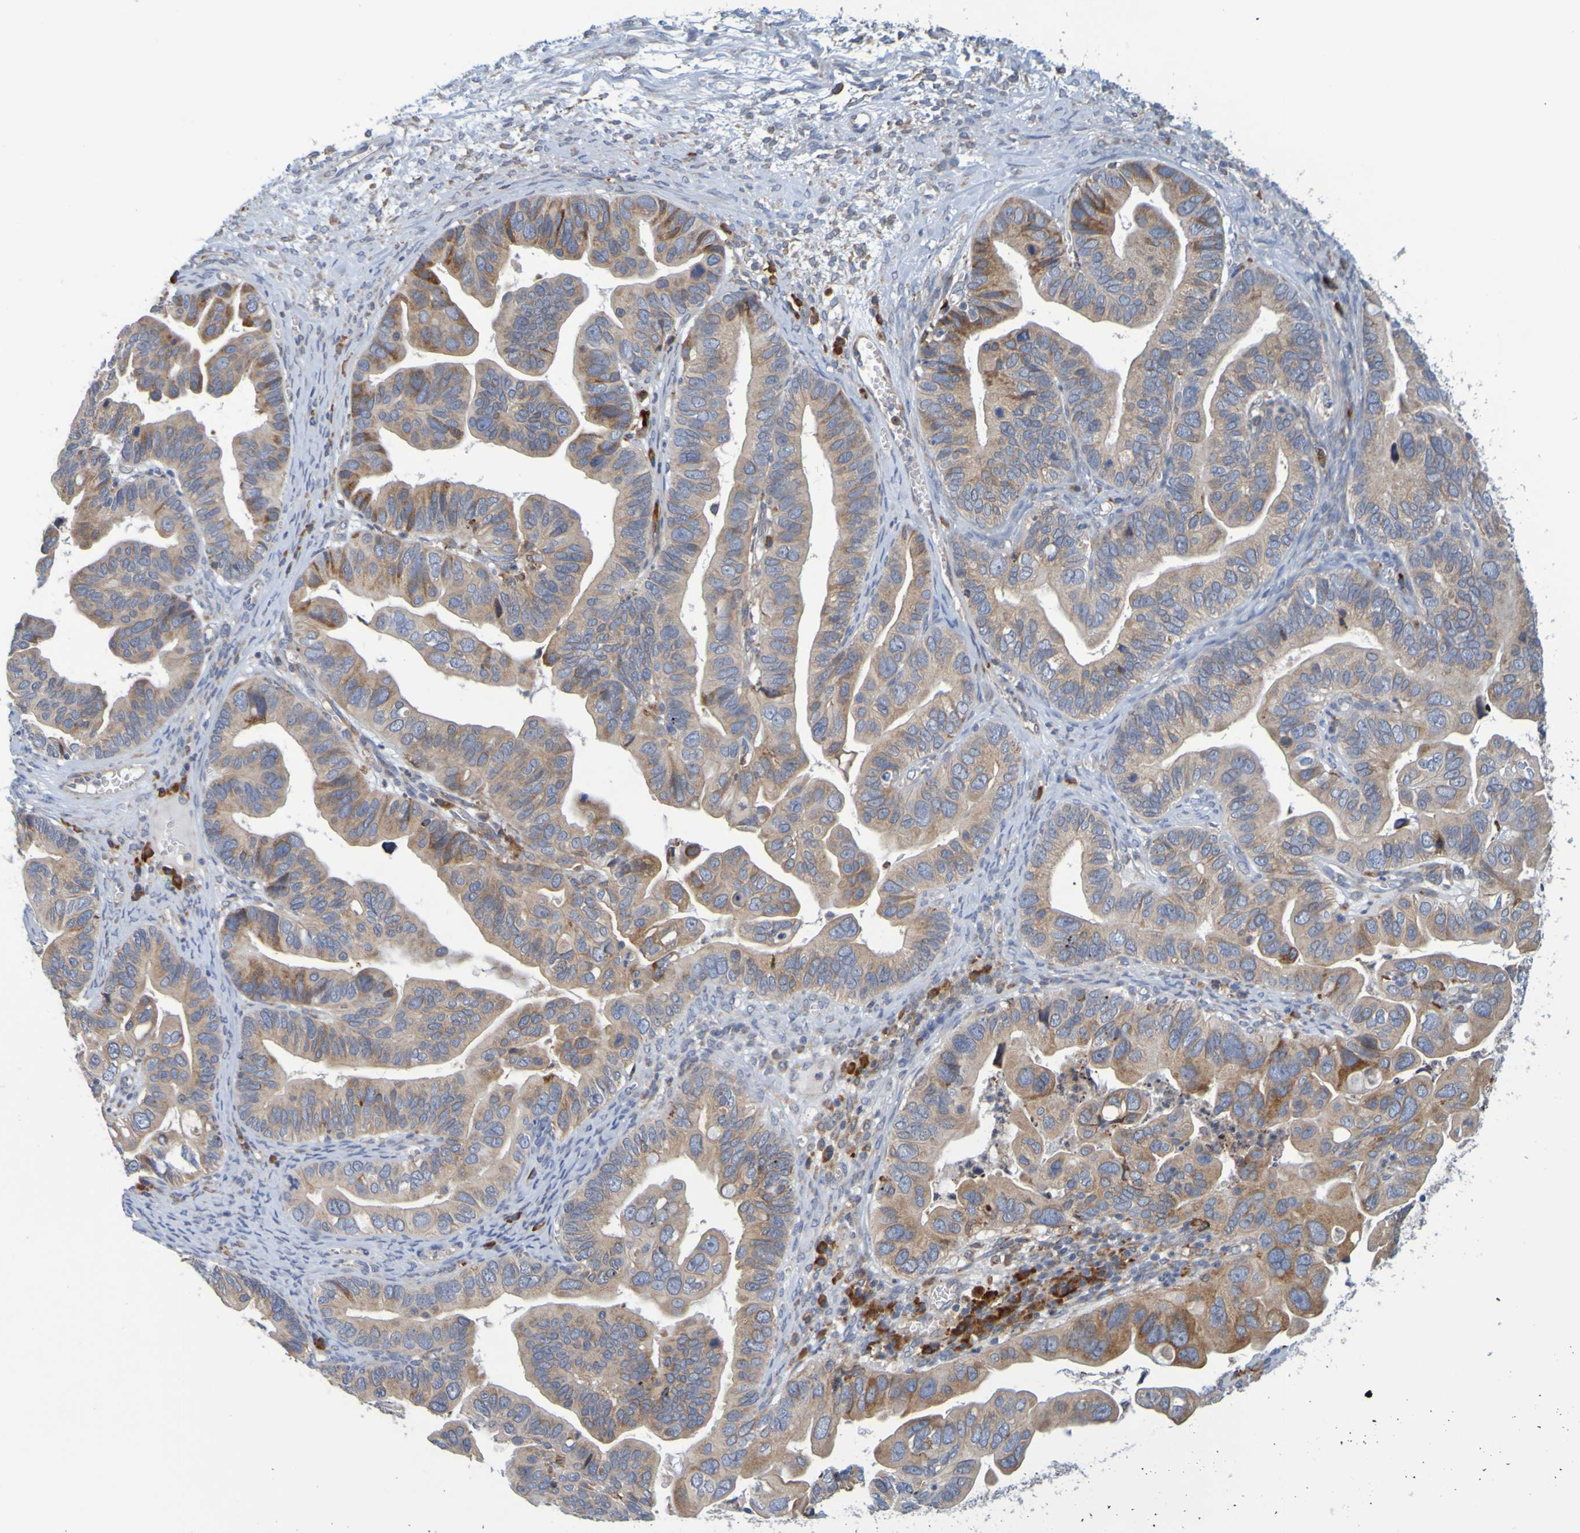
{"staining": {"intensity": "moderate", "quantity": ">75%", "location": "cytoplasmic/membranous"}, "tissue": "ovarian cancer", "cell_type": "Tumor cells", "image_type": "cancer", "snomed": [{"axis": "morphology", "description": "Cystadenocarcinoma, serous, NOS"}, {"axis": "topography", "description": "Ovary"}], "caption": "Tumor cells demonstrate moderate cytoplasmic/membranous positivity in about >75% of cells in ovarian cancer.", "gene": "SIL1", "patient": {"sex": "female", "age": 56}}